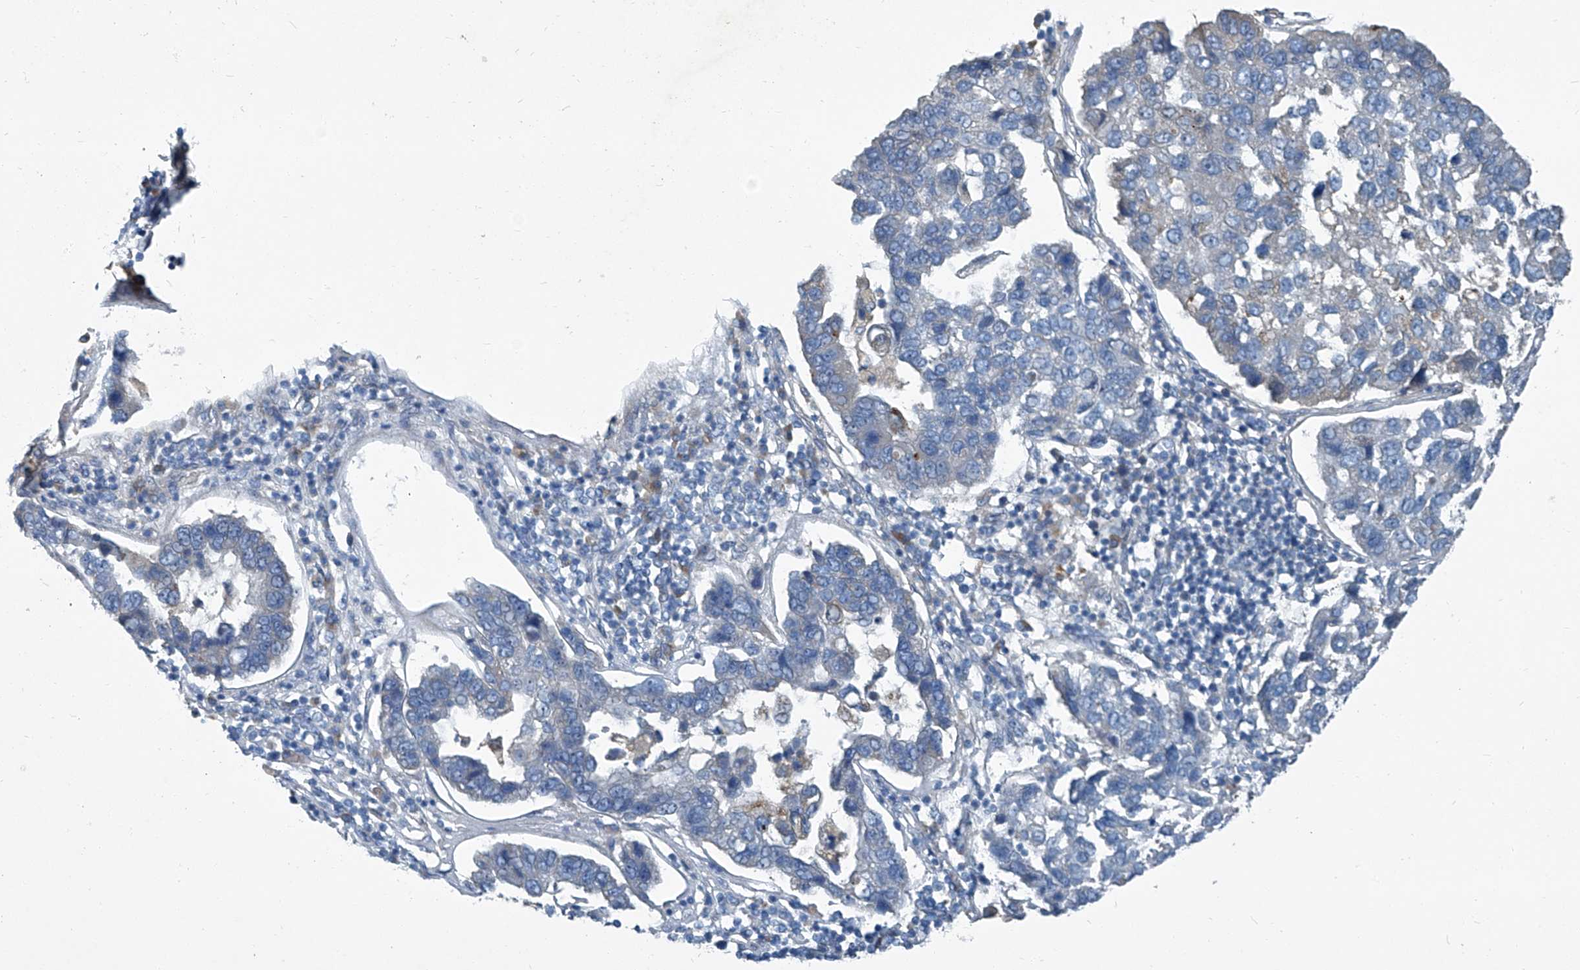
{"staining": {"intensity": "negative", "quantity": "none", "location": "none"}, "tissue": "pancreatic cancer", "cell_type": "Tumor cells", "image_type": "cancer", "snomed": [{"axis": "morphology", "description": "Adenocarcinoma, NOS"}, {"axis": "topography", "description": "Pancreas"}], "caption": "This is an IHC micrograph of human pancreatic cancer (adenocarcinoma). There is no staining in tumor cells.", "gene": "SLC26A11", "patient": {"sex": "female", "age": 61}}